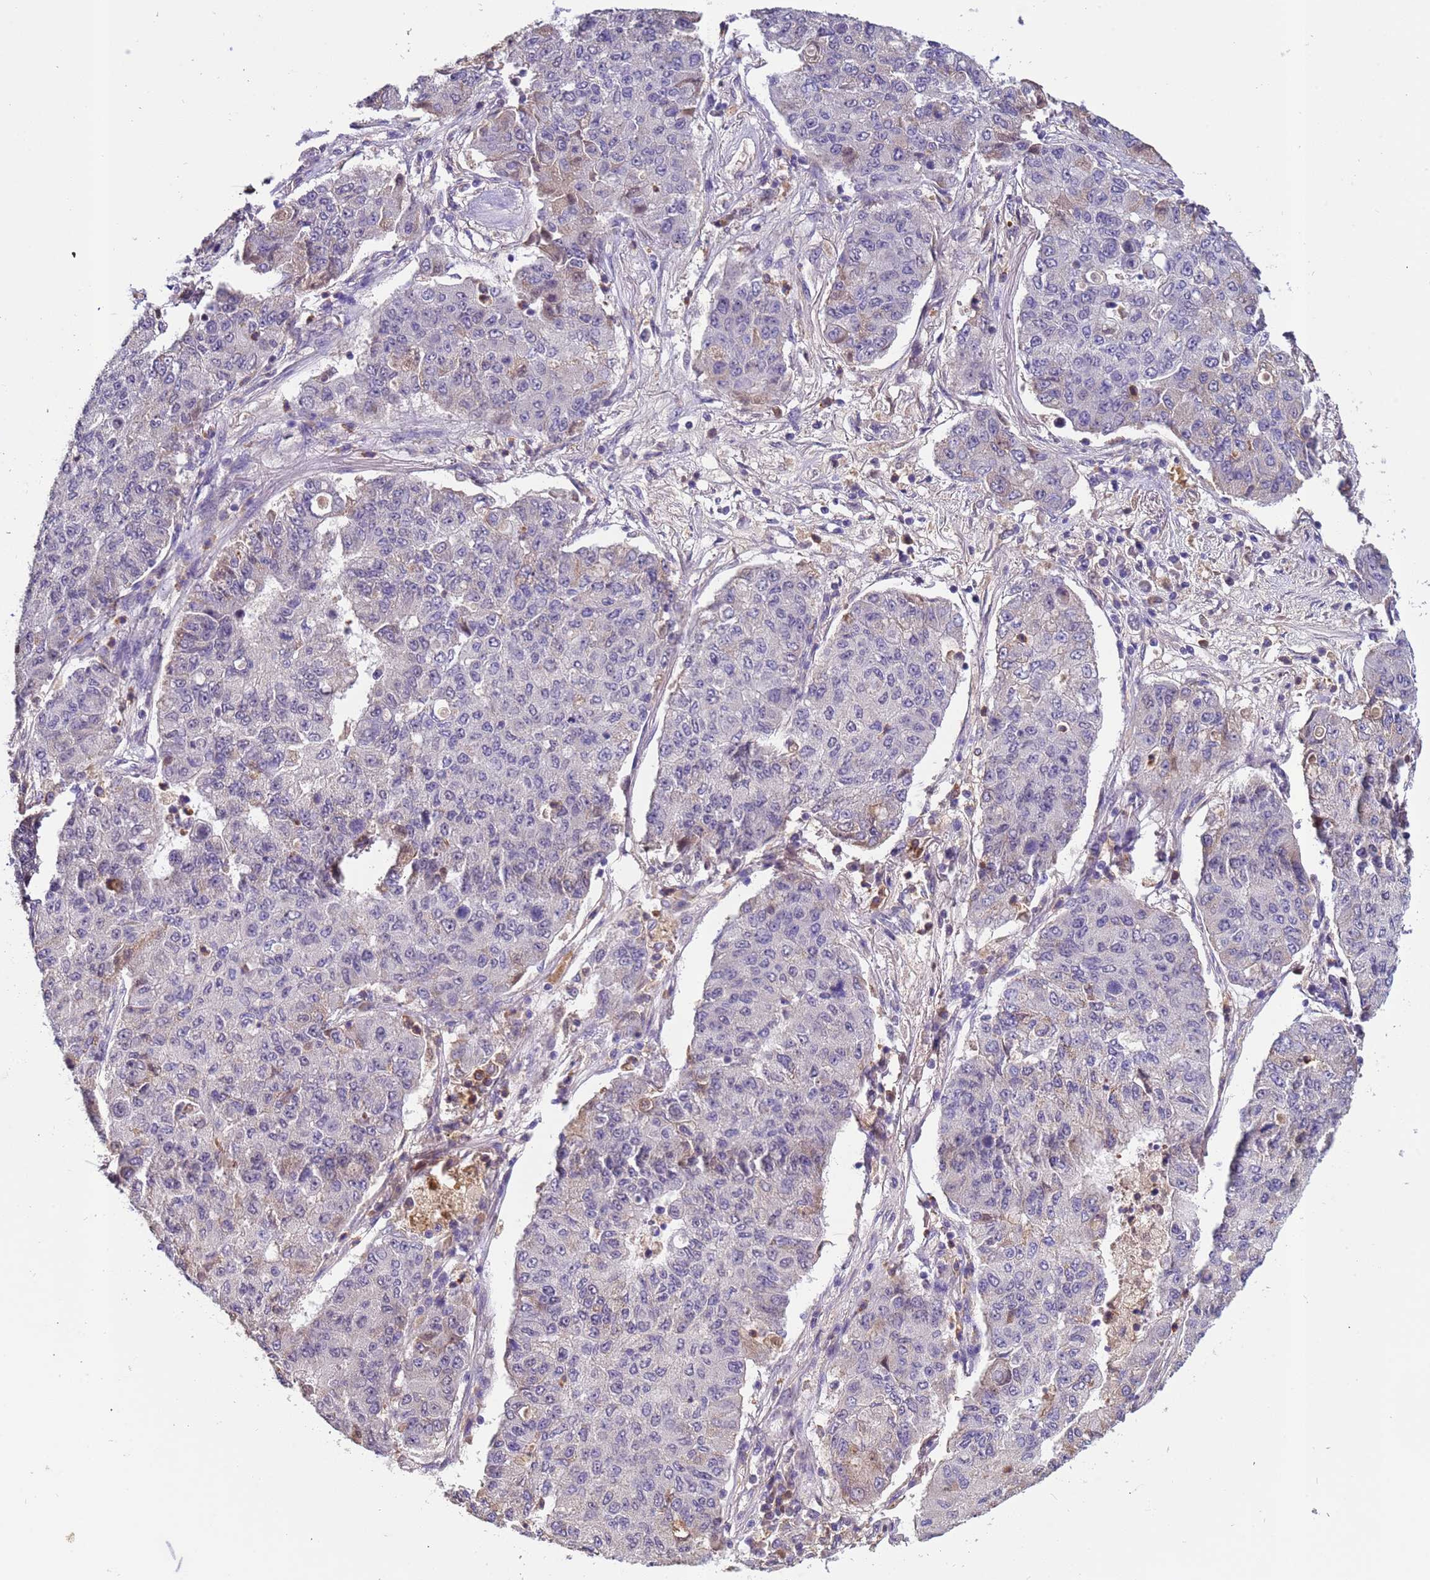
{"staining": {"intensity": "negative", "quantity": "none", "location": "none"}, "tissue": "lung cancer", "cell_type": "Tumor cells", "image_type": "cancer", "snomed": [{"axis": "morphology", "description": "Squamous cell carcinoma, NOS"}, {"axis": "topography", "description": "Lung"}], "caption": "A high-resolution histopathology image shows immunohistochemistry (IHC) staining of squamous cell carcinoma (lung), which displays no significant expression in tumor cells.", "gene": "ZNF248", "patient": {"sex": "male", "age": 74}}